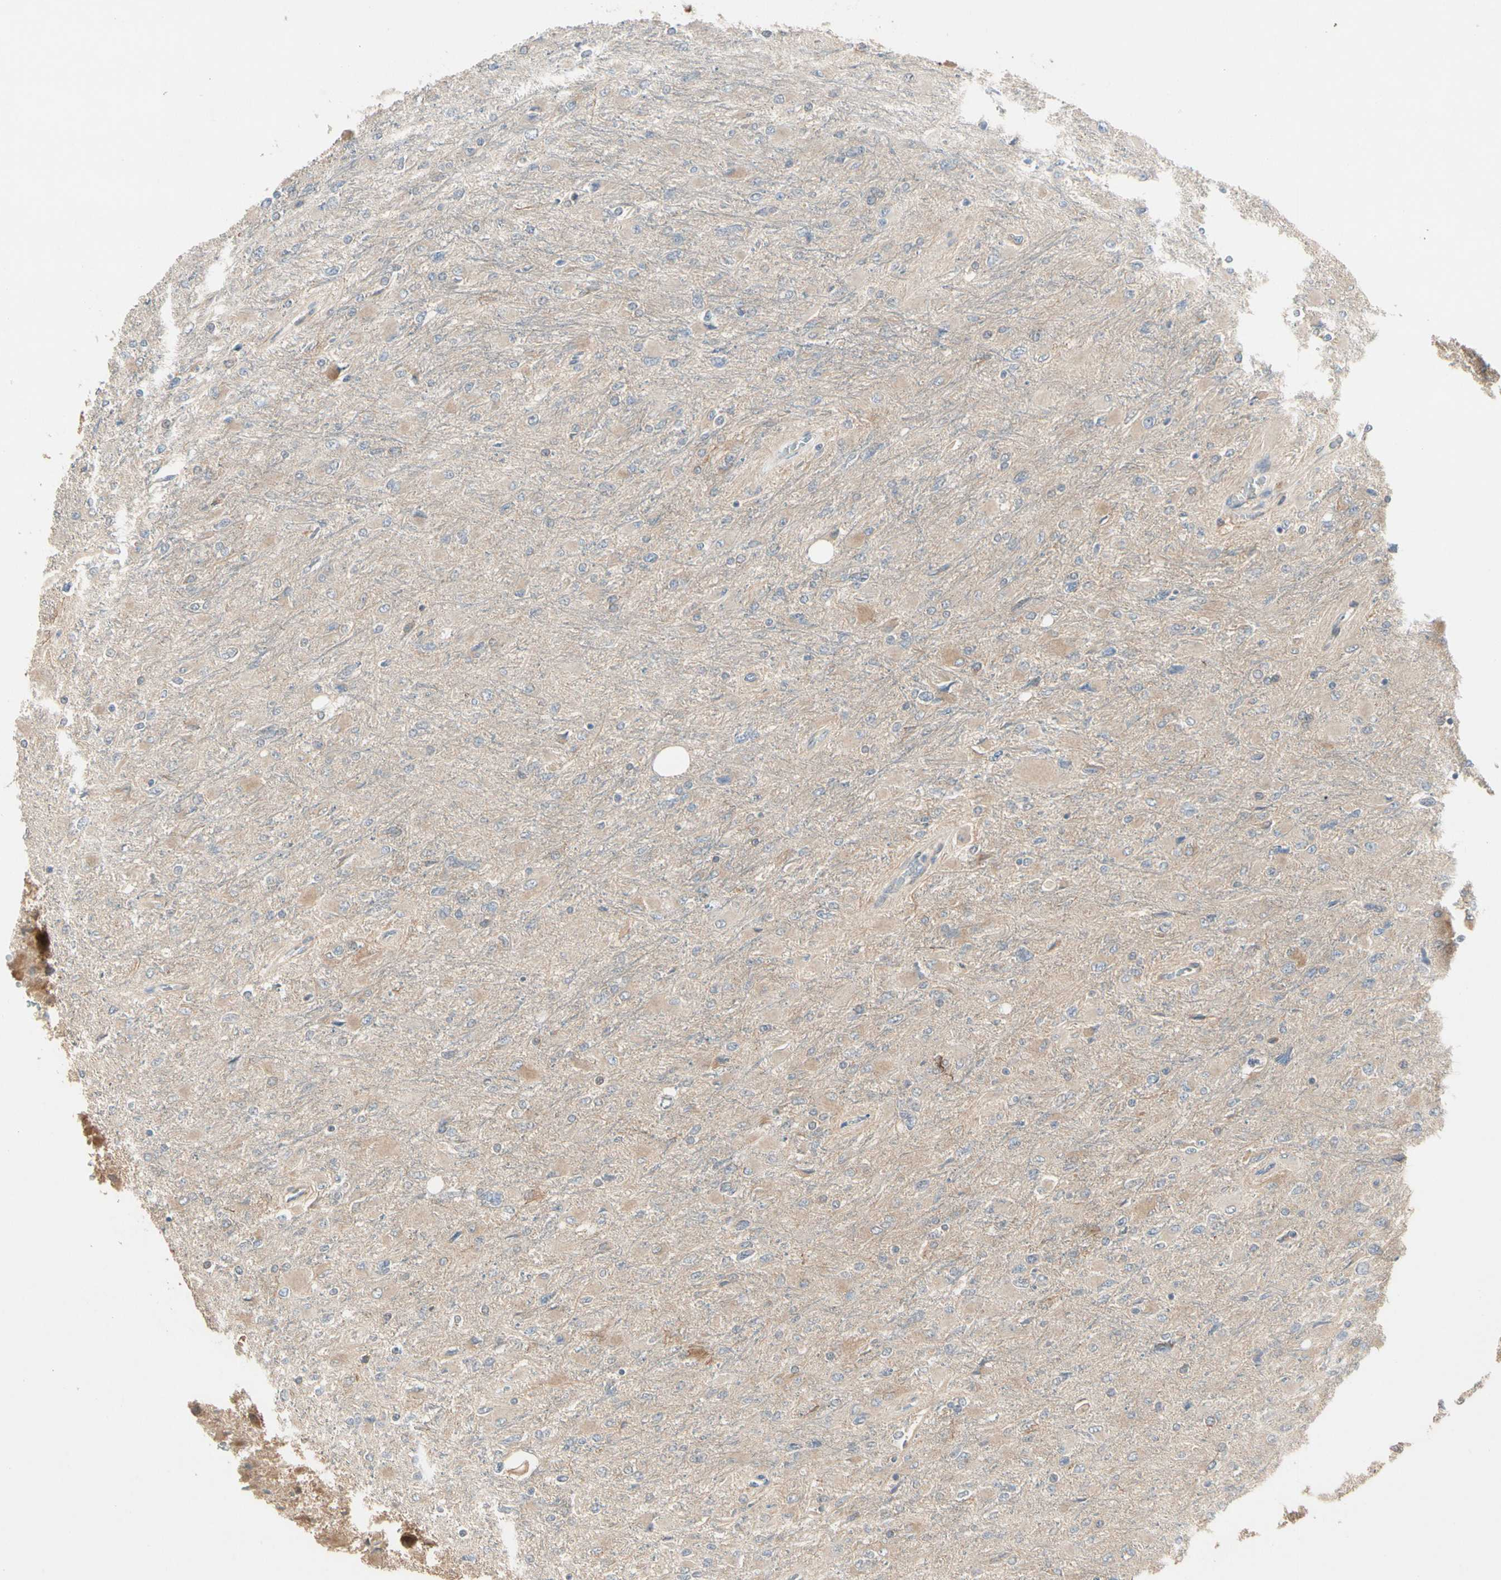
{"staining": {"intensity": "weak", "quantity": "<25%", "location": "cytoplasmic/membranous"}, "tissue": "glioma", "cell_type": "Tumor cells", "image_type": "cancer", "snomed": [{"axis": "morphology", "description": "Glioma, malignant, High grade"}, {"axis": "topography", "description": "Cerebral cortex"}], "caption": "DAB immunohistochemical staining of human glioma displays no significant staining in tumor cells.", "gene": "ATG4C", "patient": {"sex": "female", "age": 36}}